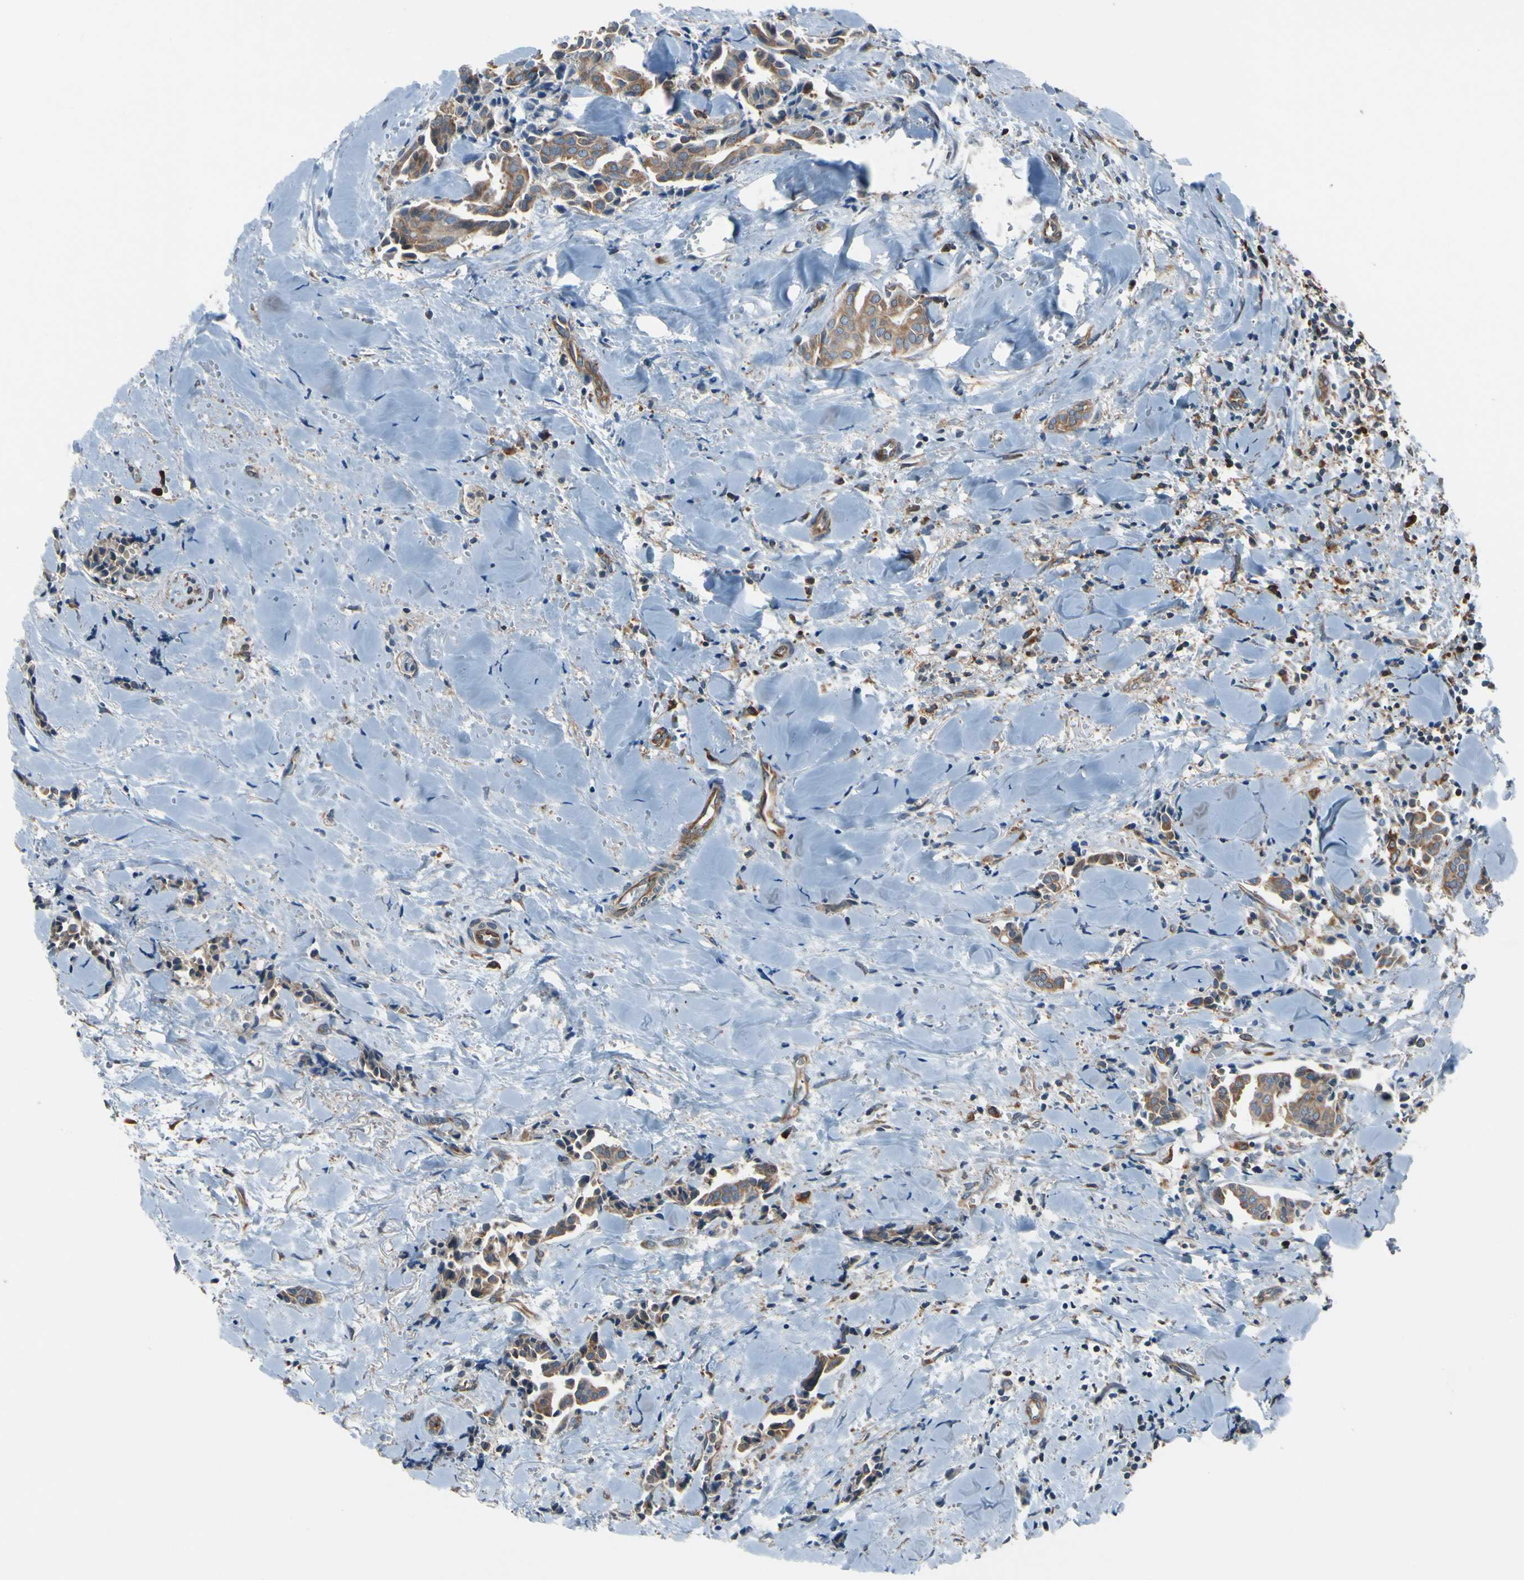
{"staining": {"intensity": "moderate", "quantity": ">75%", "location": "cytoplasmic/membranous"}, "tissue": "head and neck cancer", "cell_type": "Tumor cells", "image_type": "cancer", "snomed": [{"axis": "morphology", "description": "Adenocarcinoma, NOS"}, {"axis": "topography", "description": "Salivary gland"}, {"axis": "topography", "description": "Head-Neck"}], "caption": "Tumor cells exhibit medium levels of moderate cytoplasmic/membranous expression in approximately >75% of cells in human head and neck cancer (adenocarcinoma). (DAB IHC with brightfield microscopy, high magnification).", "gene": "CLCC1", "patient": {"sex": "female", "age": 59}}